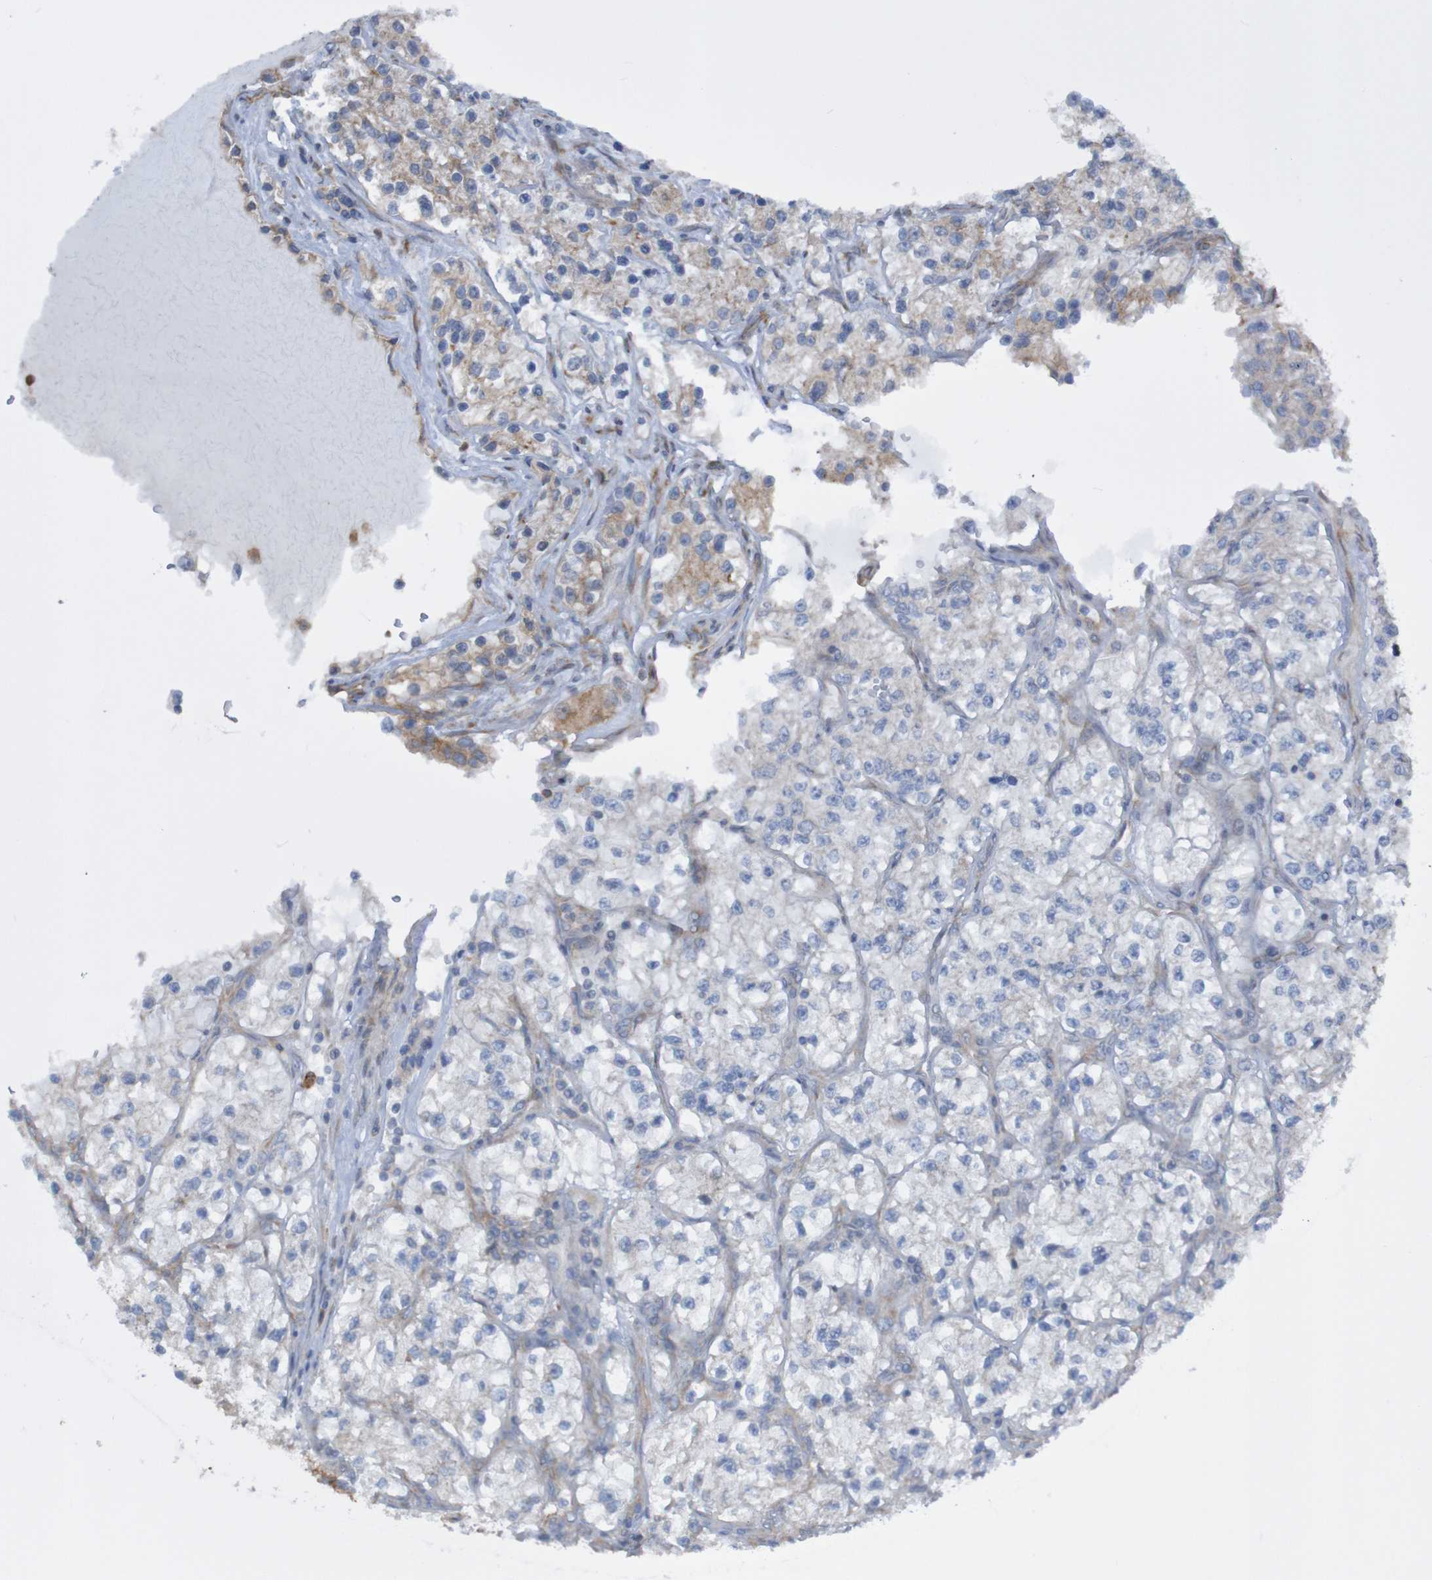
{"staining": {"intensity": "moderate", "quantity": "<25%", "location": "cytoplasmic/membranous"}, "tissue": "renal cancer", "cell_type": "Tumor cells", "image_type": "cancer", "snomed": [{"axis": "morphology", "description": "Adenocarcinoma, NOS"}, {"axis": "topography", "description": "Kidney"}], "caption": "Immunohistochemical staining of renal cancer (adenocarcinoma) reveals low levels of moderate cytoplasmic/membranous staining in approximately <25% of tumor cells.", "gene": "LRRC47", "patient": {"sex": "female", "age": 57}}